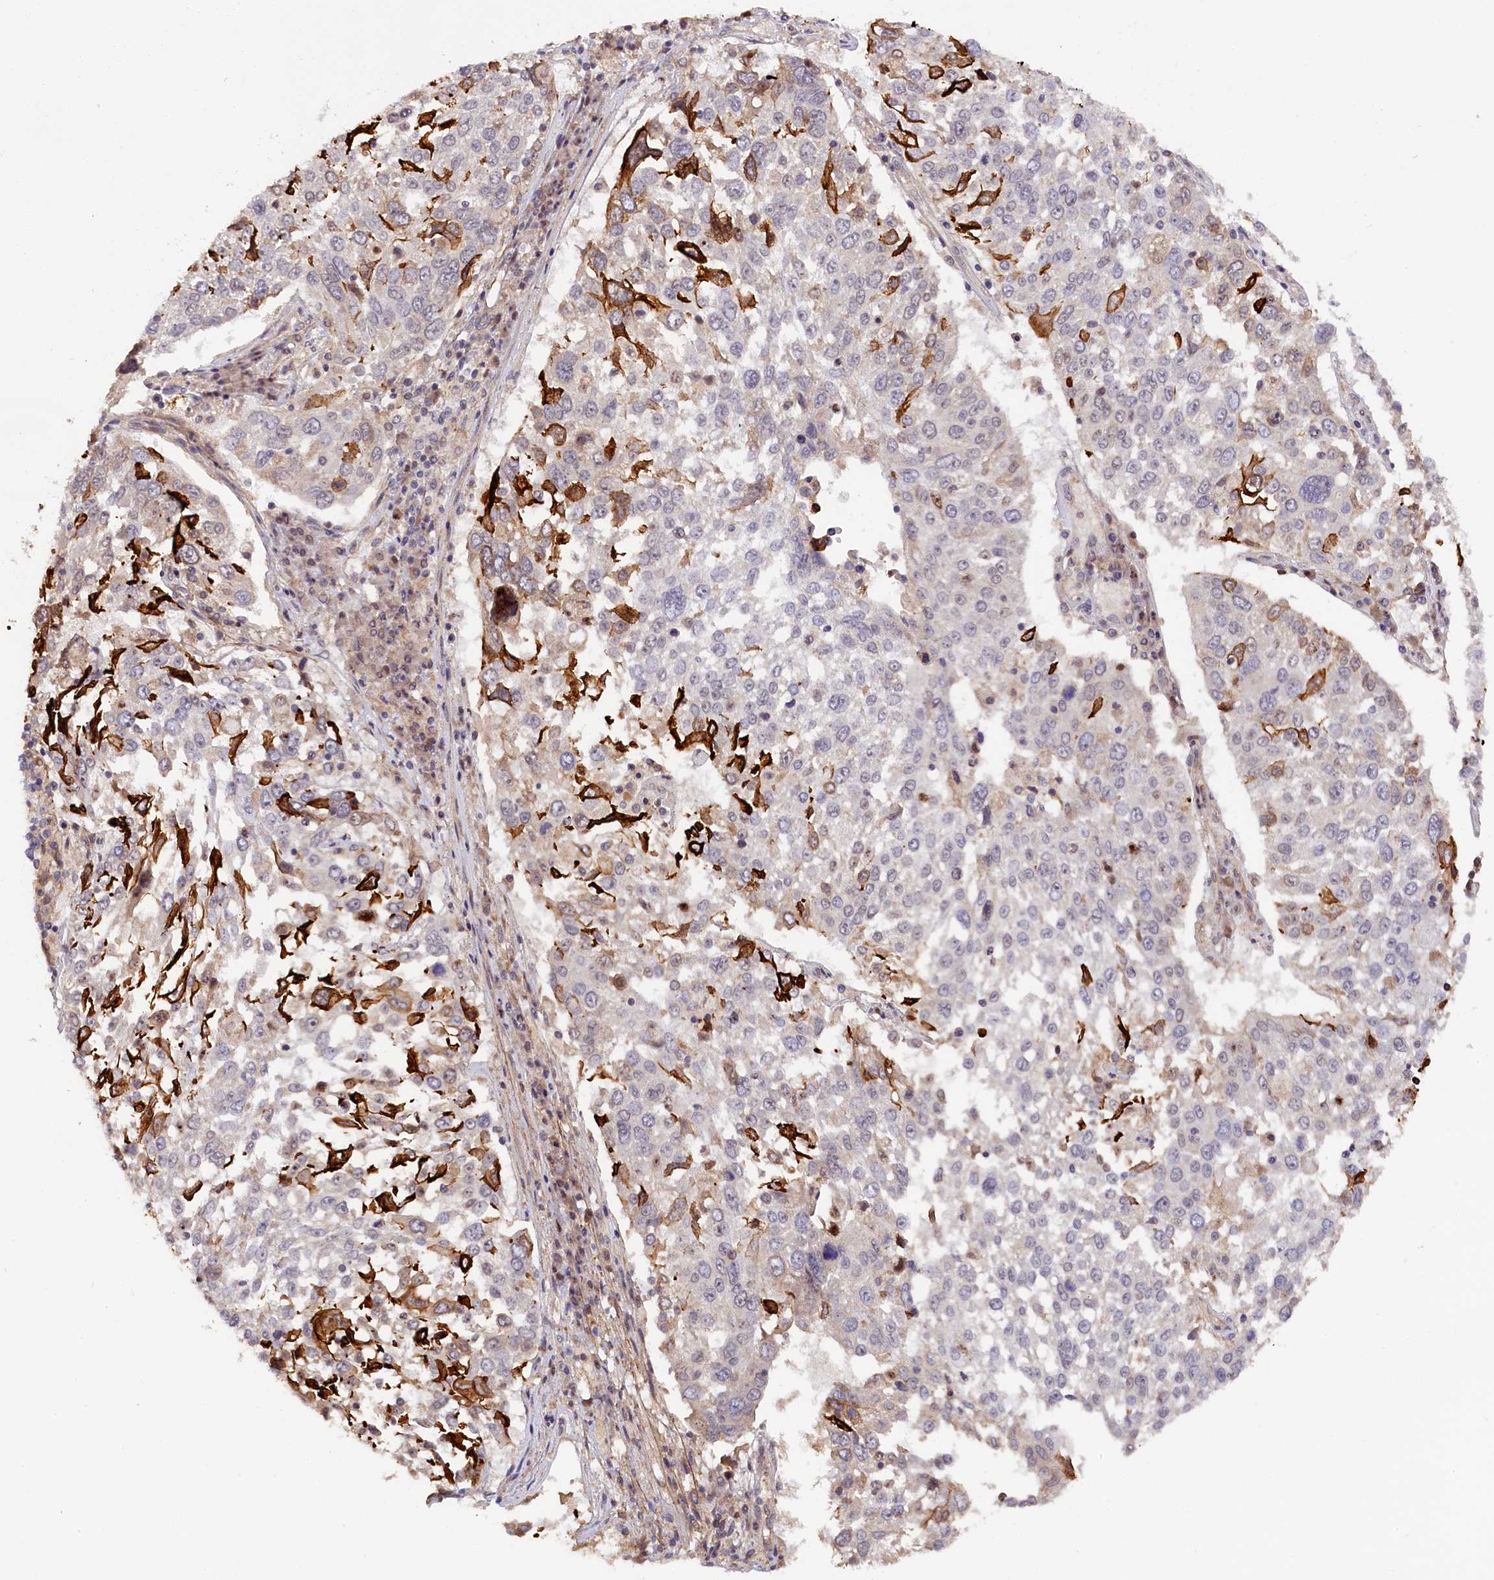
{"staining": {"intensity": "strong", "quantity": "<25%", "location": "cytoplasmic/membranous"}, "tissue": "lung cancer", "cell_type": "Tumor cells", "image_type": "cancer", "snomed": [{"axis": "morphology", "description": "Squamous cell carcinoma, NOS"}, {"axis": "topography", "description": "Lung"}], "caption": "Lung cancer stained for a protein (brown) demonstrates strong cytoplasmic/membranous positive staining in about <25% of tumor cells.", "gene": "ZNF480", "patient": {"sex": "male", "age": 65}}